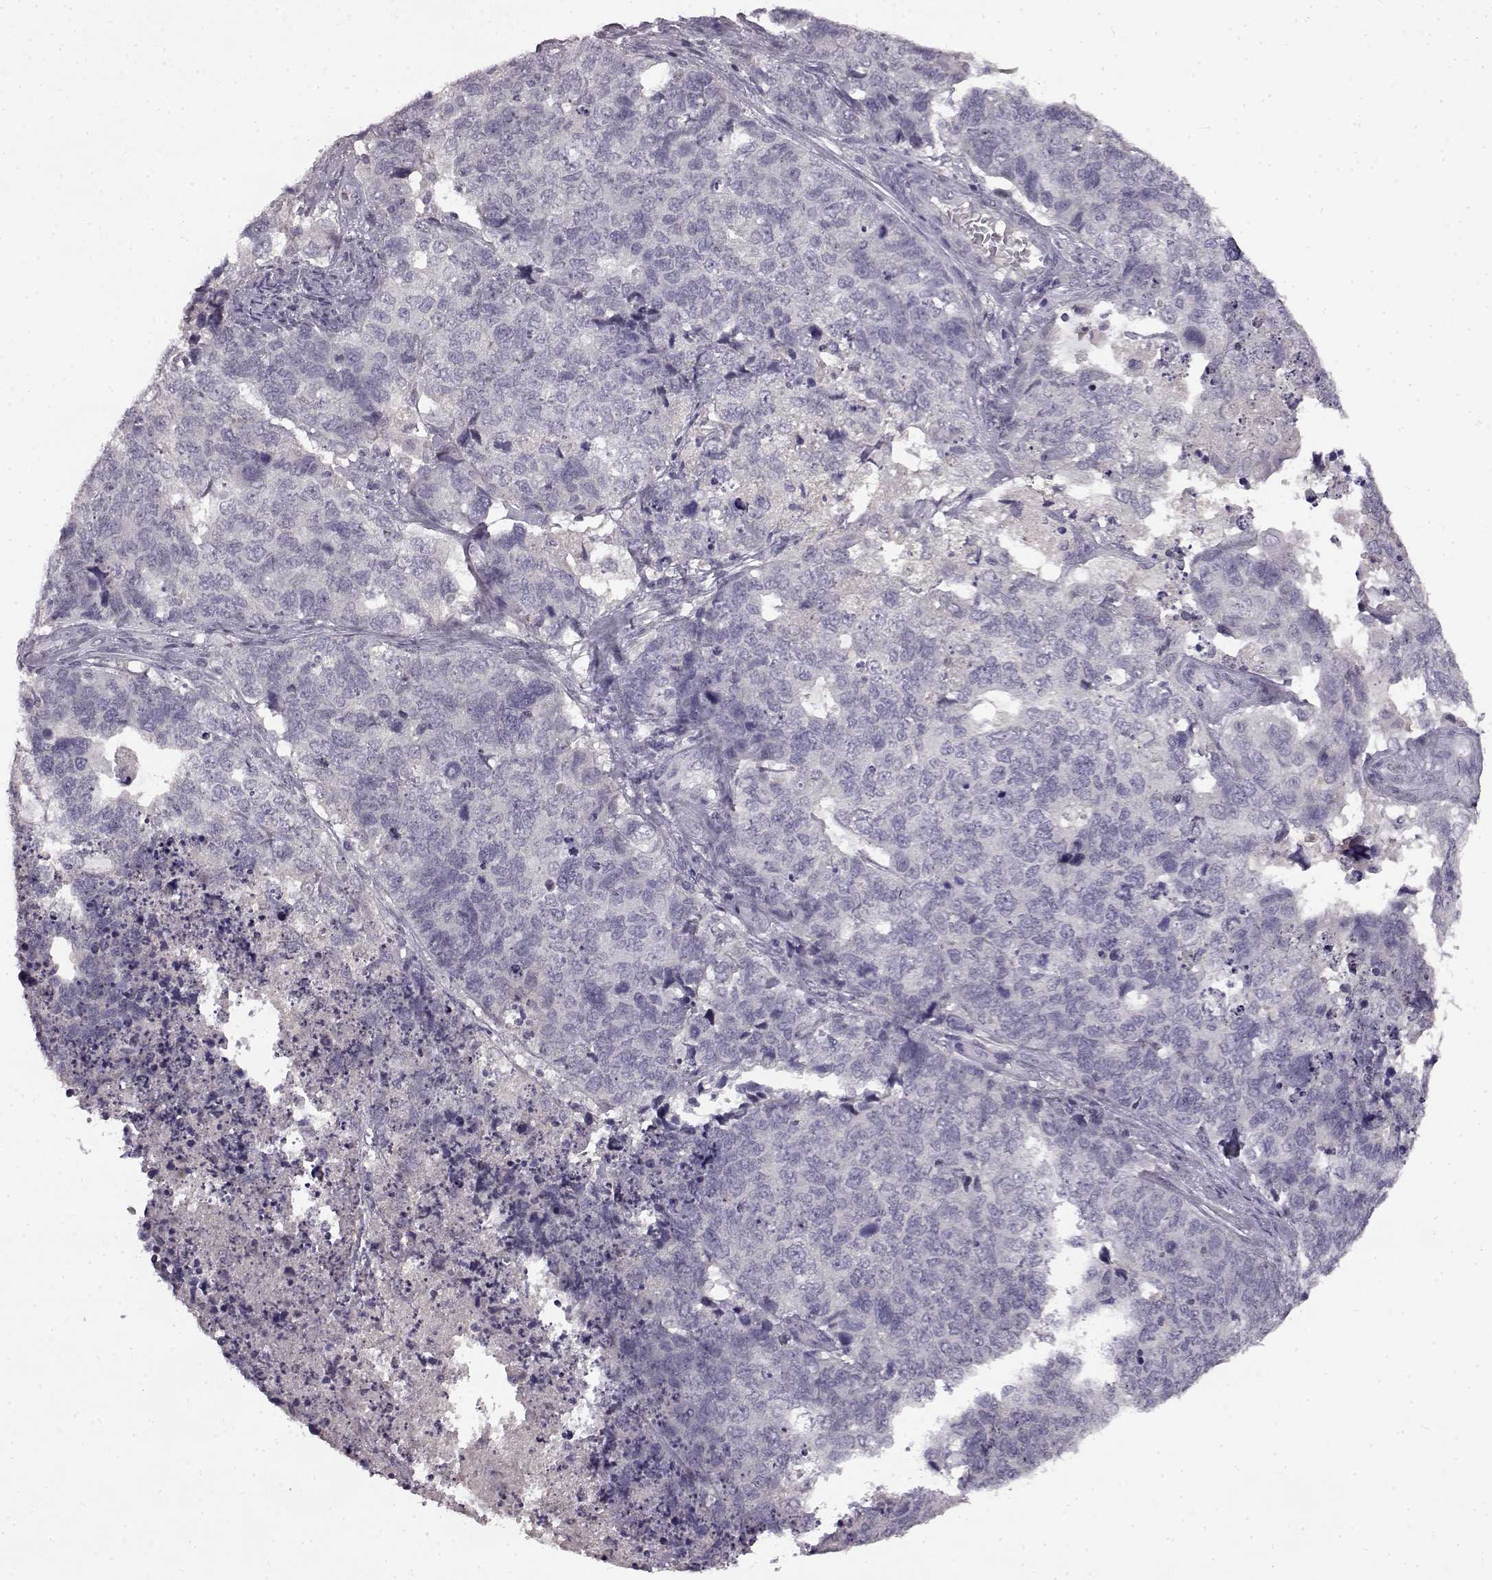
{"staining": {"intensity": "negative", "quantity": "none", "location": "none"}, "tissue": "cervical cancer", "cell_type": "Tumor cells", "image_type": "cancer", "snomed": [{"axis": "morphology", "description": "Squamous cell carcinoma, NOS"}, {"axis": "topography", "description": "Cervix"}], "caption": "DAB (3,3'-diaminobenzidine) immunohistochemical staining of human cervical squamous cell carcinoma exhibits no significant staining in tumor cells.", "gene": "SPAG17", "patient": {"sex": "female", "age": 63}}